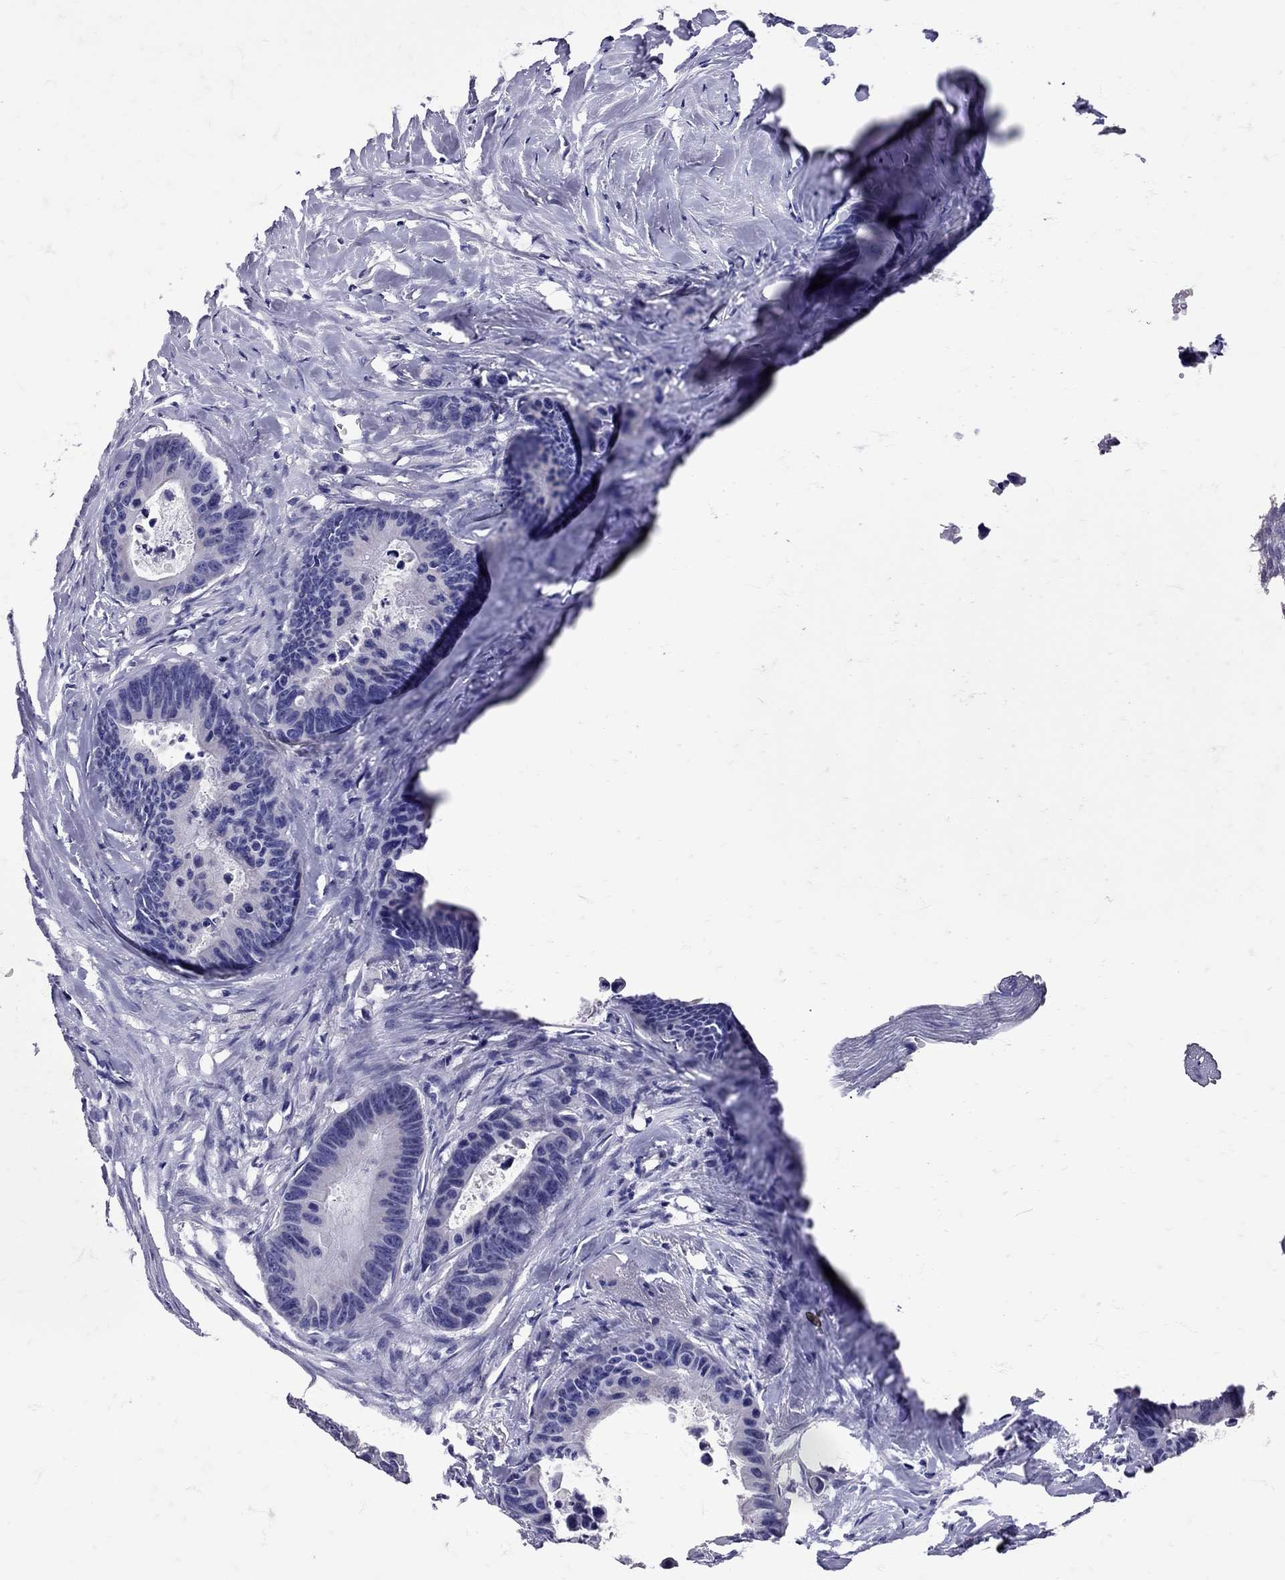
{"staining": {"intensity": "negative", "quantity": "none", "location": "none"}, "tissue": "colorectal cancer", "cell_type": "Tumor cells", "image_type": "cancer", "snomed": [{"axis": "morphology", "description": "Adenocarcinoma, NOS"}, {"axis": "topography", "description": "Colon"}], "caption": "Immunohistochemical staining of human adenocarcinoma (colorectal) exhibits no significant expression in tumor cells.", "gene": "SST", "patient": {"sex": "female", "age": 87}}